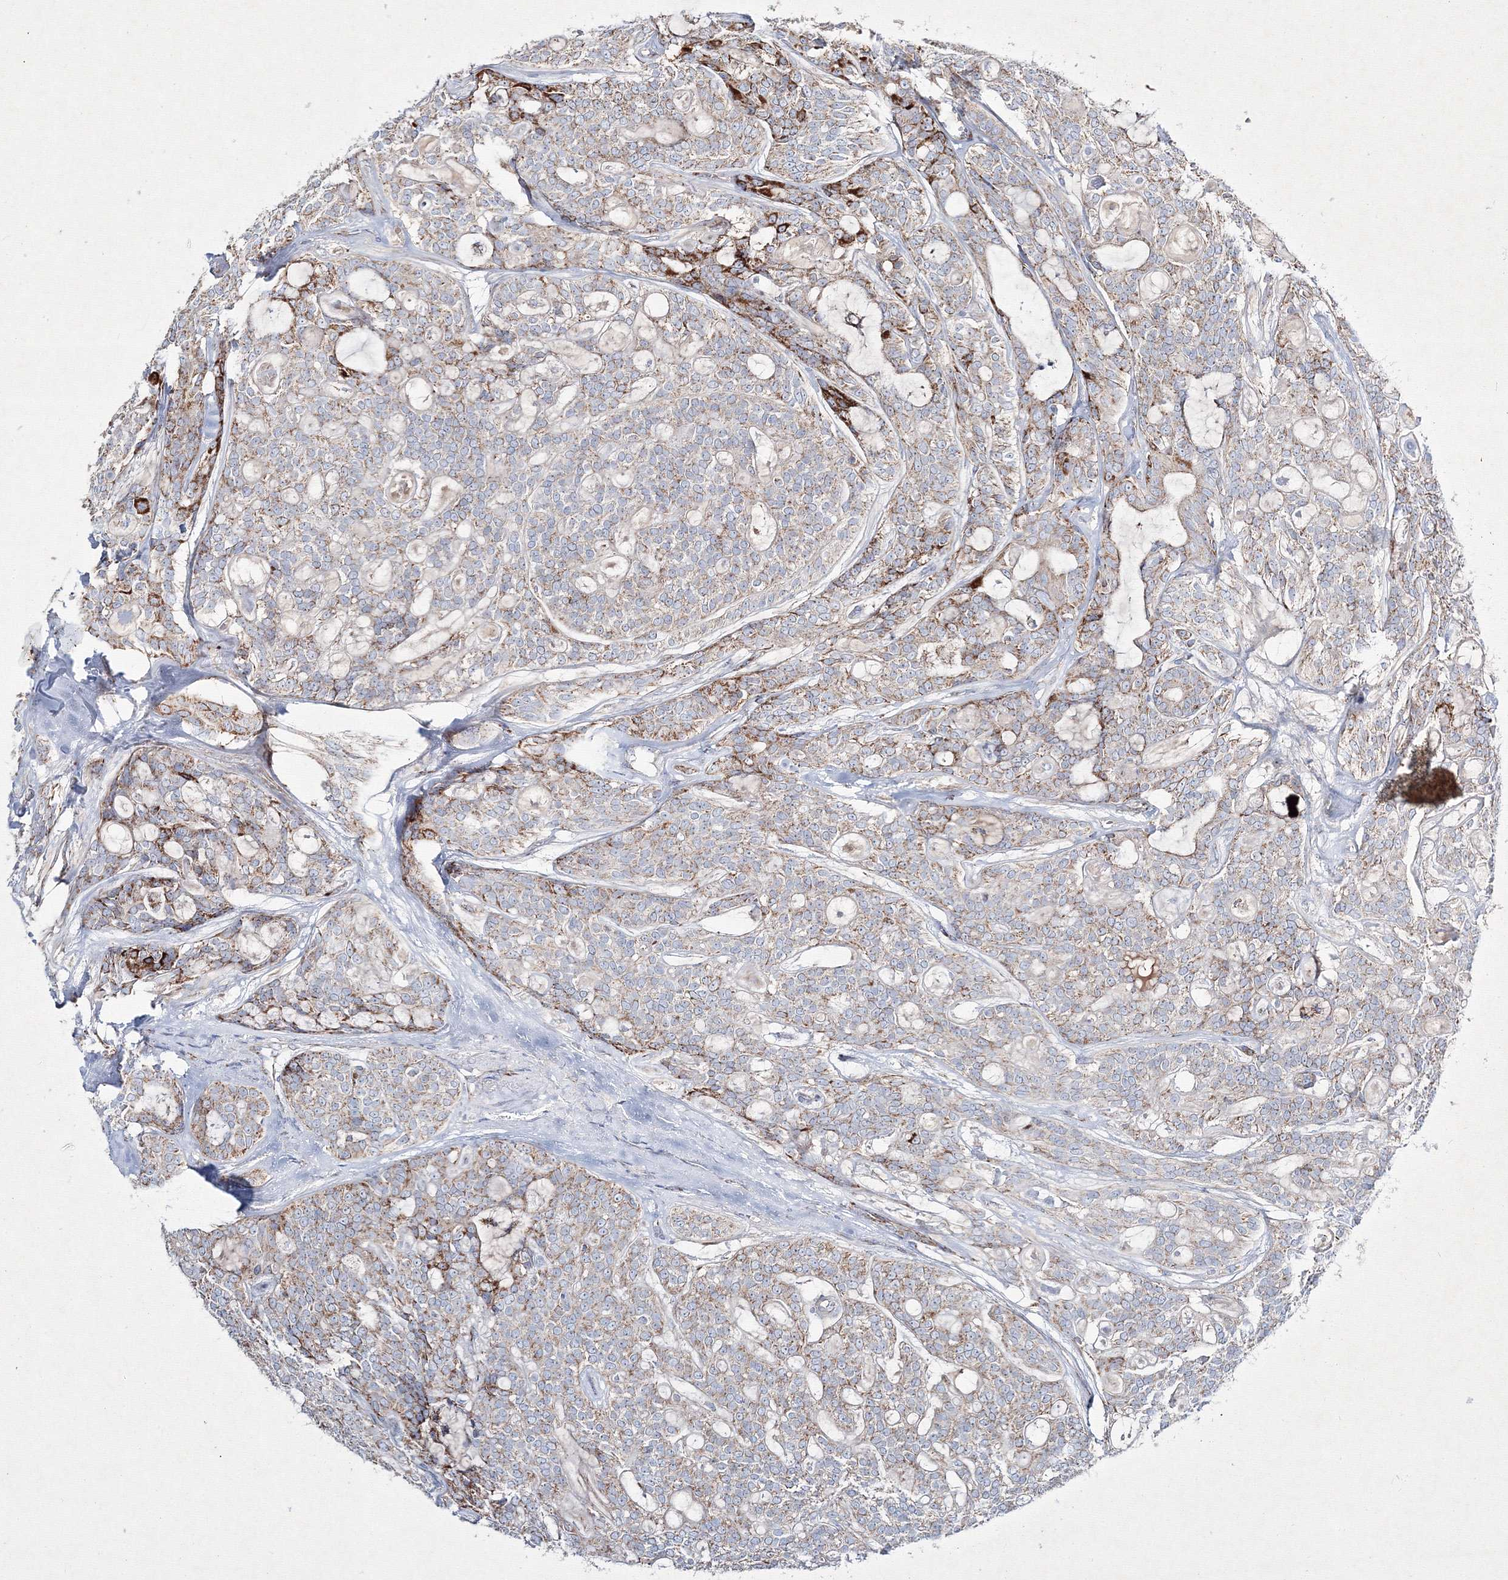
{"staining": {"intensity": "moderate", "quantity": "25%-75%", "location": "cytoplasmic/membranous"}, "tissue": "head and neck cancer", "cell_type": "Tumor cells", "image_type": "cancer", "snomed": [{"axis": "morphology", "description": "Adenocarcinoma, NOS"}, {"axis": "topography", "description": "Head-Neck"}], "caption": "Approximately 25%-75% of tumor cells in adenocarcinoma (head and neck) demonstrate moderate cytoplasmic/membranous protein positivity as visualized by brown immunohistochemical staining.", "gene": "IGSF9", "patient": {"sex": "male", "age": 66}}